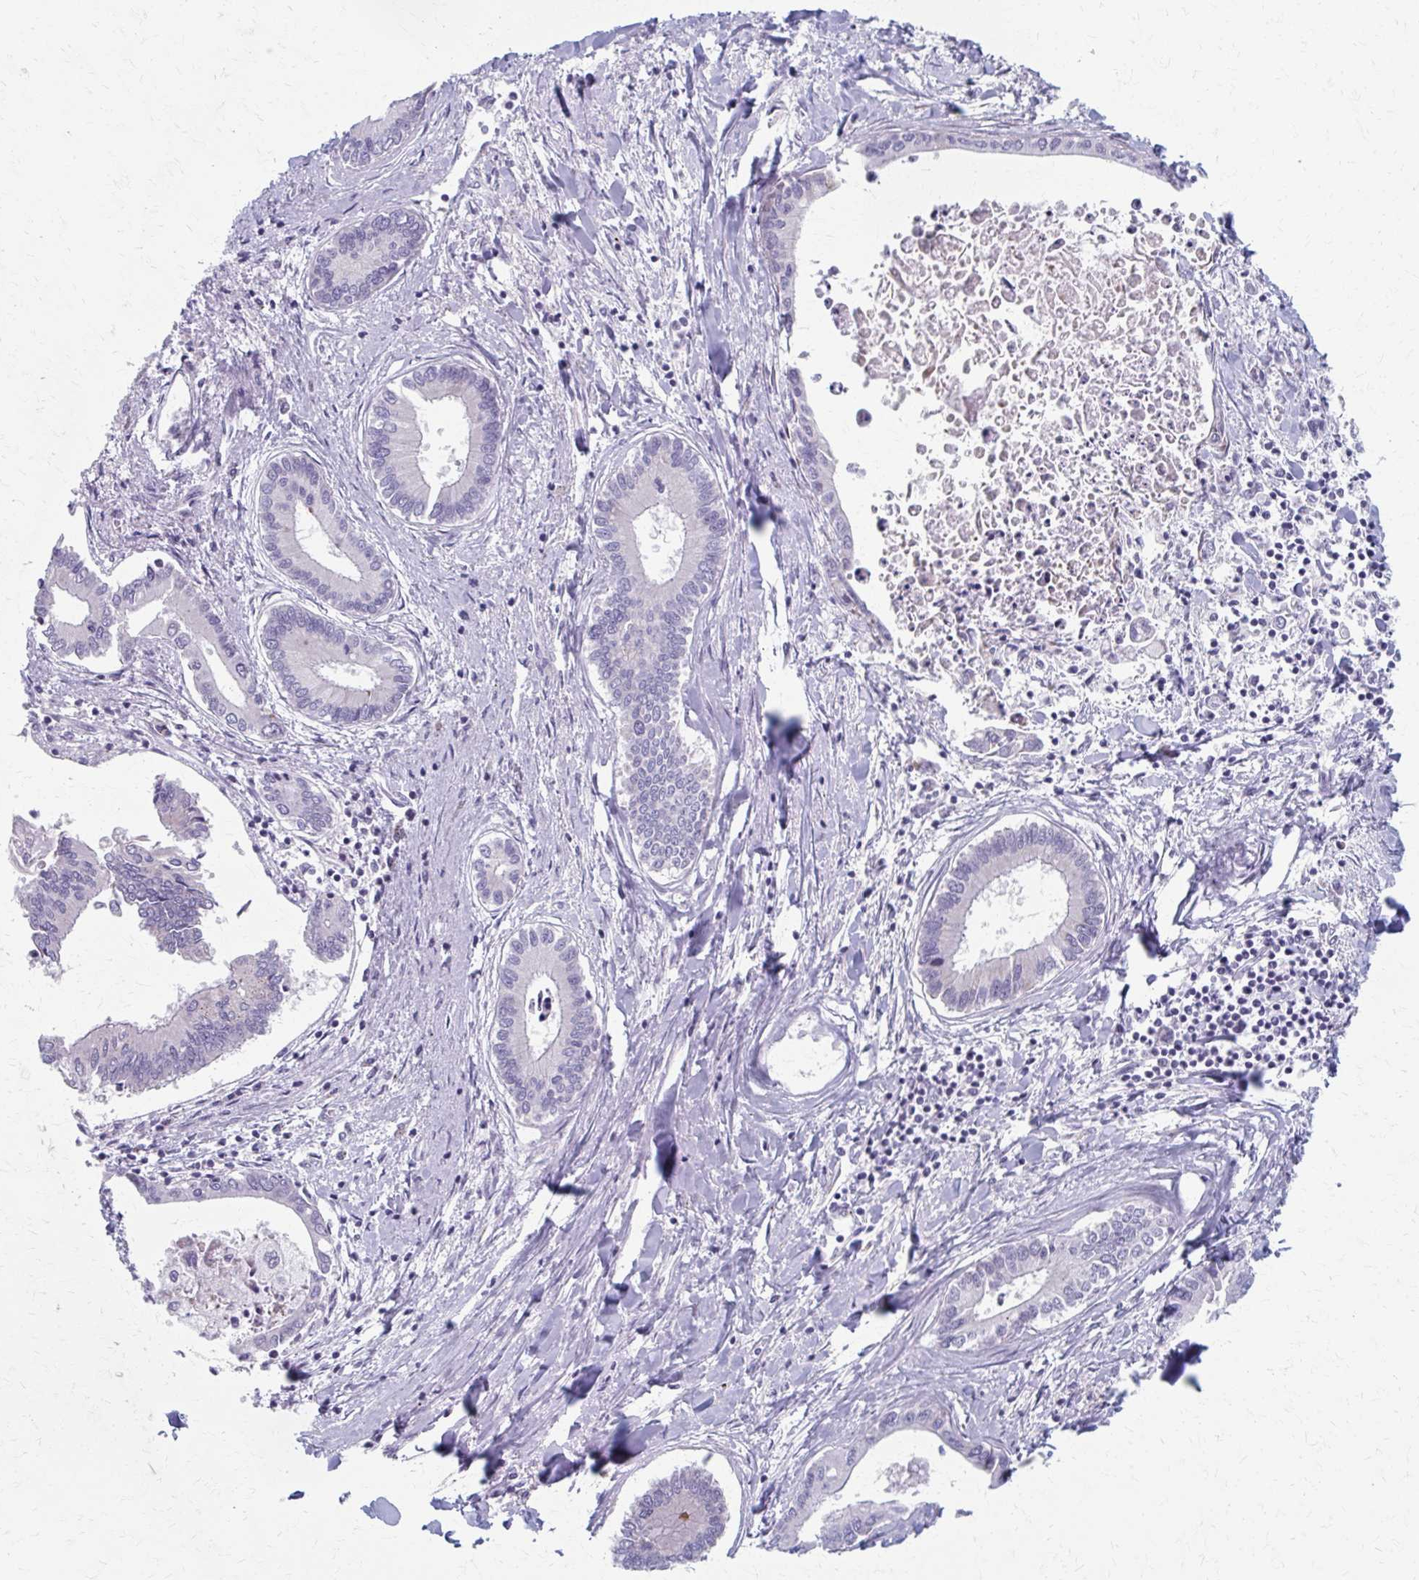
{"staining": {"intensity": "negative", "quantity": "none", "location": "none"}, "tissue": "liver cancer", "cell_type": "Tumor cells", "image_type": "cancer", "snomed": [{"axis": "morphology", "description": "Cholangiocarcinoma"}, {"axis": "topography", "description": "Liver"}], "caption": "An immunohistochemistry (IHC) micrograph of liver cancer is shown. There is no staining in tumor cells of liver cancer. (DAB IHC, high magnification).", "gene": "OLFM2", "patient": {"sex": "male", "age": 66}}